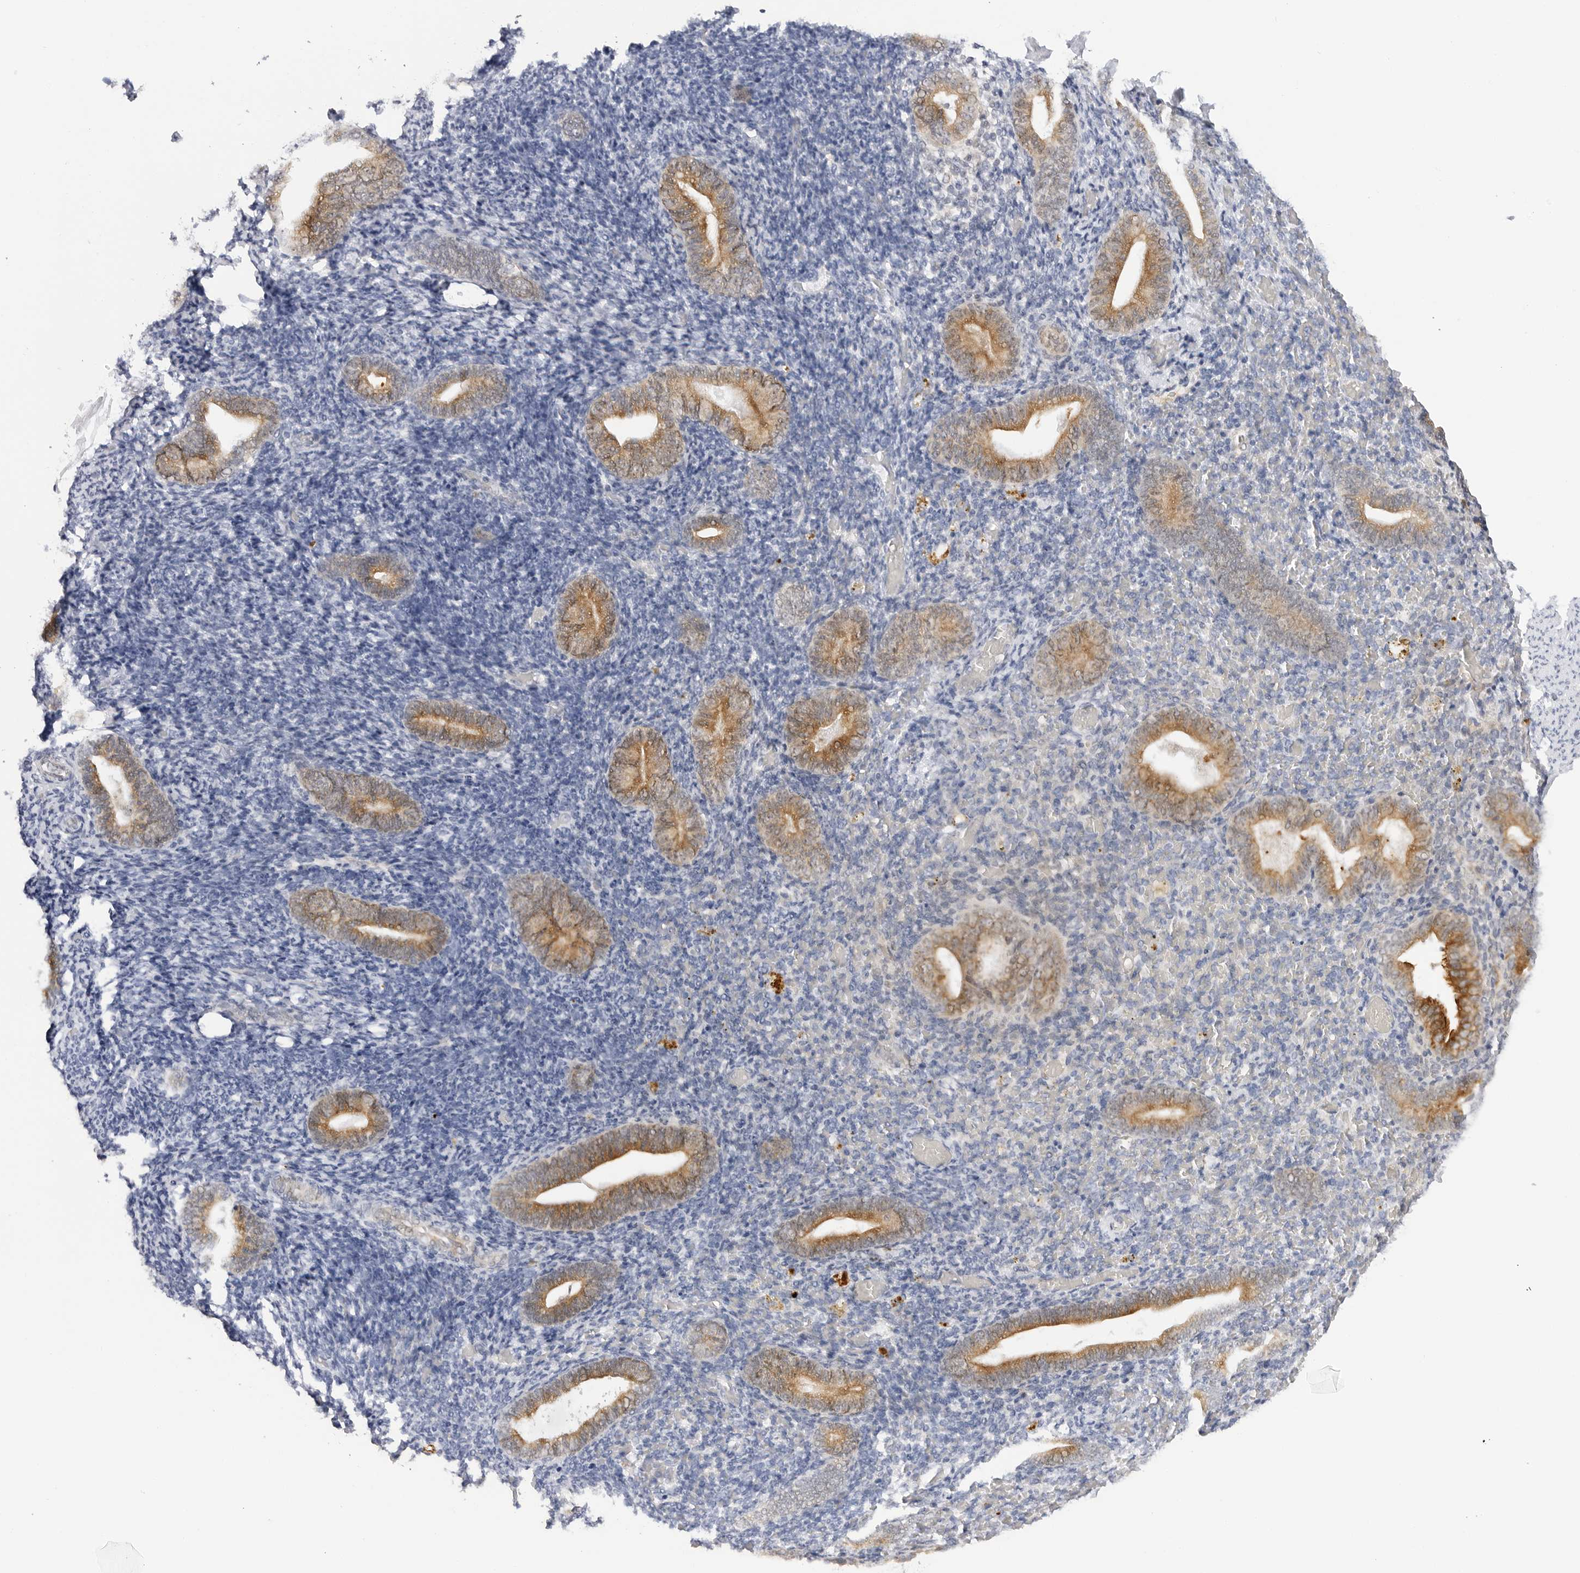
{"staining": {"intensity": "negative", "quantity": "none", "location": "none"}, "tissue": "endometrium", "cell_type": "Cells in endometrial stroma", "image_type": "normal", "snomed": [{"axis": "morphology", "description": "Normal tissue, NOS"}, {"axis": "topography", "description": "Endometrium"}], "caption": "Immunohistochemistry (IHC) micrograph of benign endometrium: endometrium stained with DAB reveals no significant protein positivity in cells in endometrial stroma. The staining was performed using DAB to visualize the protein expression in brown, while the nuclei were stained in blue with hematoxylin (Magnification: 20x).", "gene": "MAP2K5", "patient": {"sex": "female", "age": 51}}